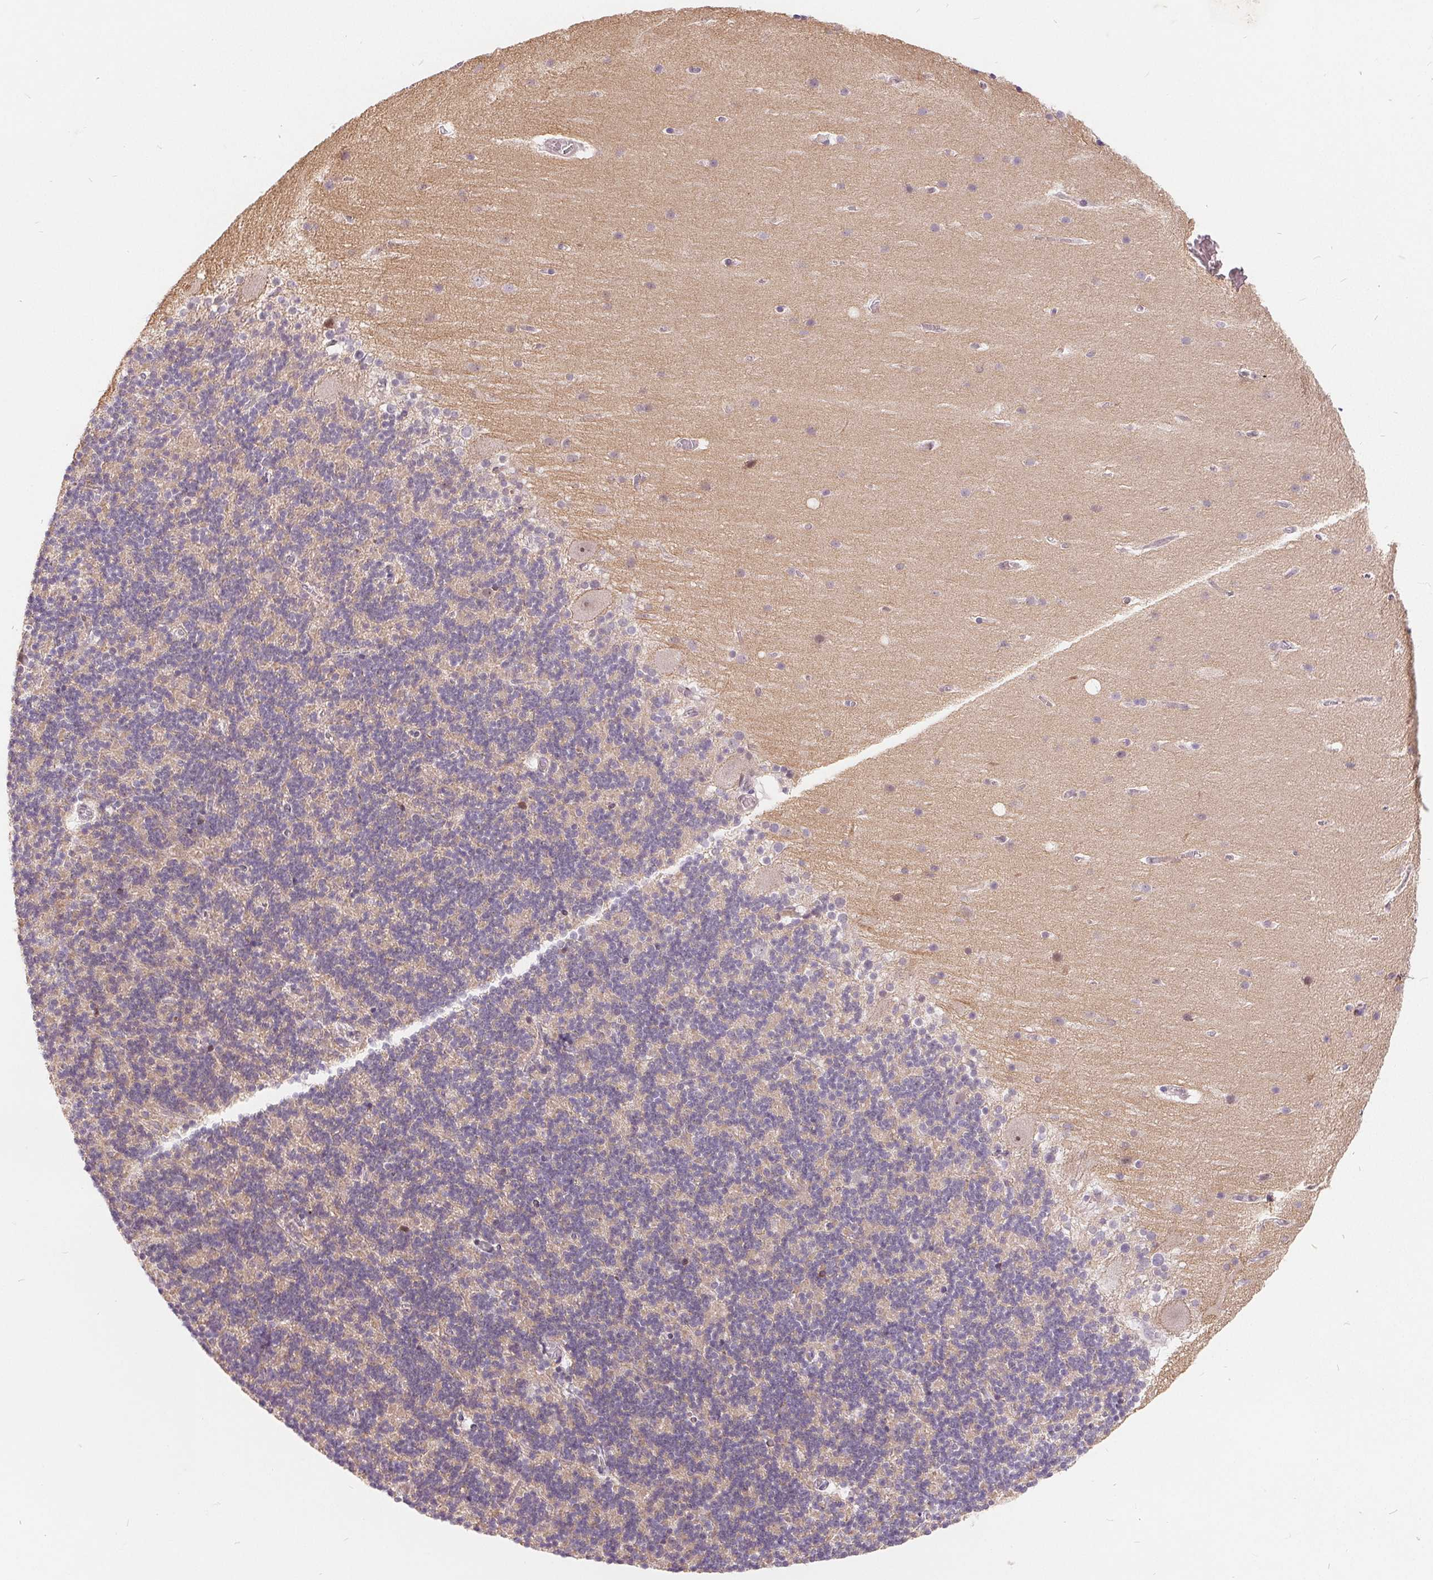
{"staining": {"intensity": "weak", "quantity": "<25%", "location": "cytoplasmic/membranous"}, "tissue": "cerebellum", "cell_type": "Cells in granular layer", "image_type": "normal", "snomed": [{"axis": "morphology", "description": "Normal tissue, NOS"}, {"axis": "topography", "description": "Cerebellum"}], "caption": "A high-resolution photomicrograph shows IHC staining of benign cerebellum, which shows no significant expression in cells in granular layer.", "gene": "NRG2", "patient": {"sex": "male", "age": 70}}